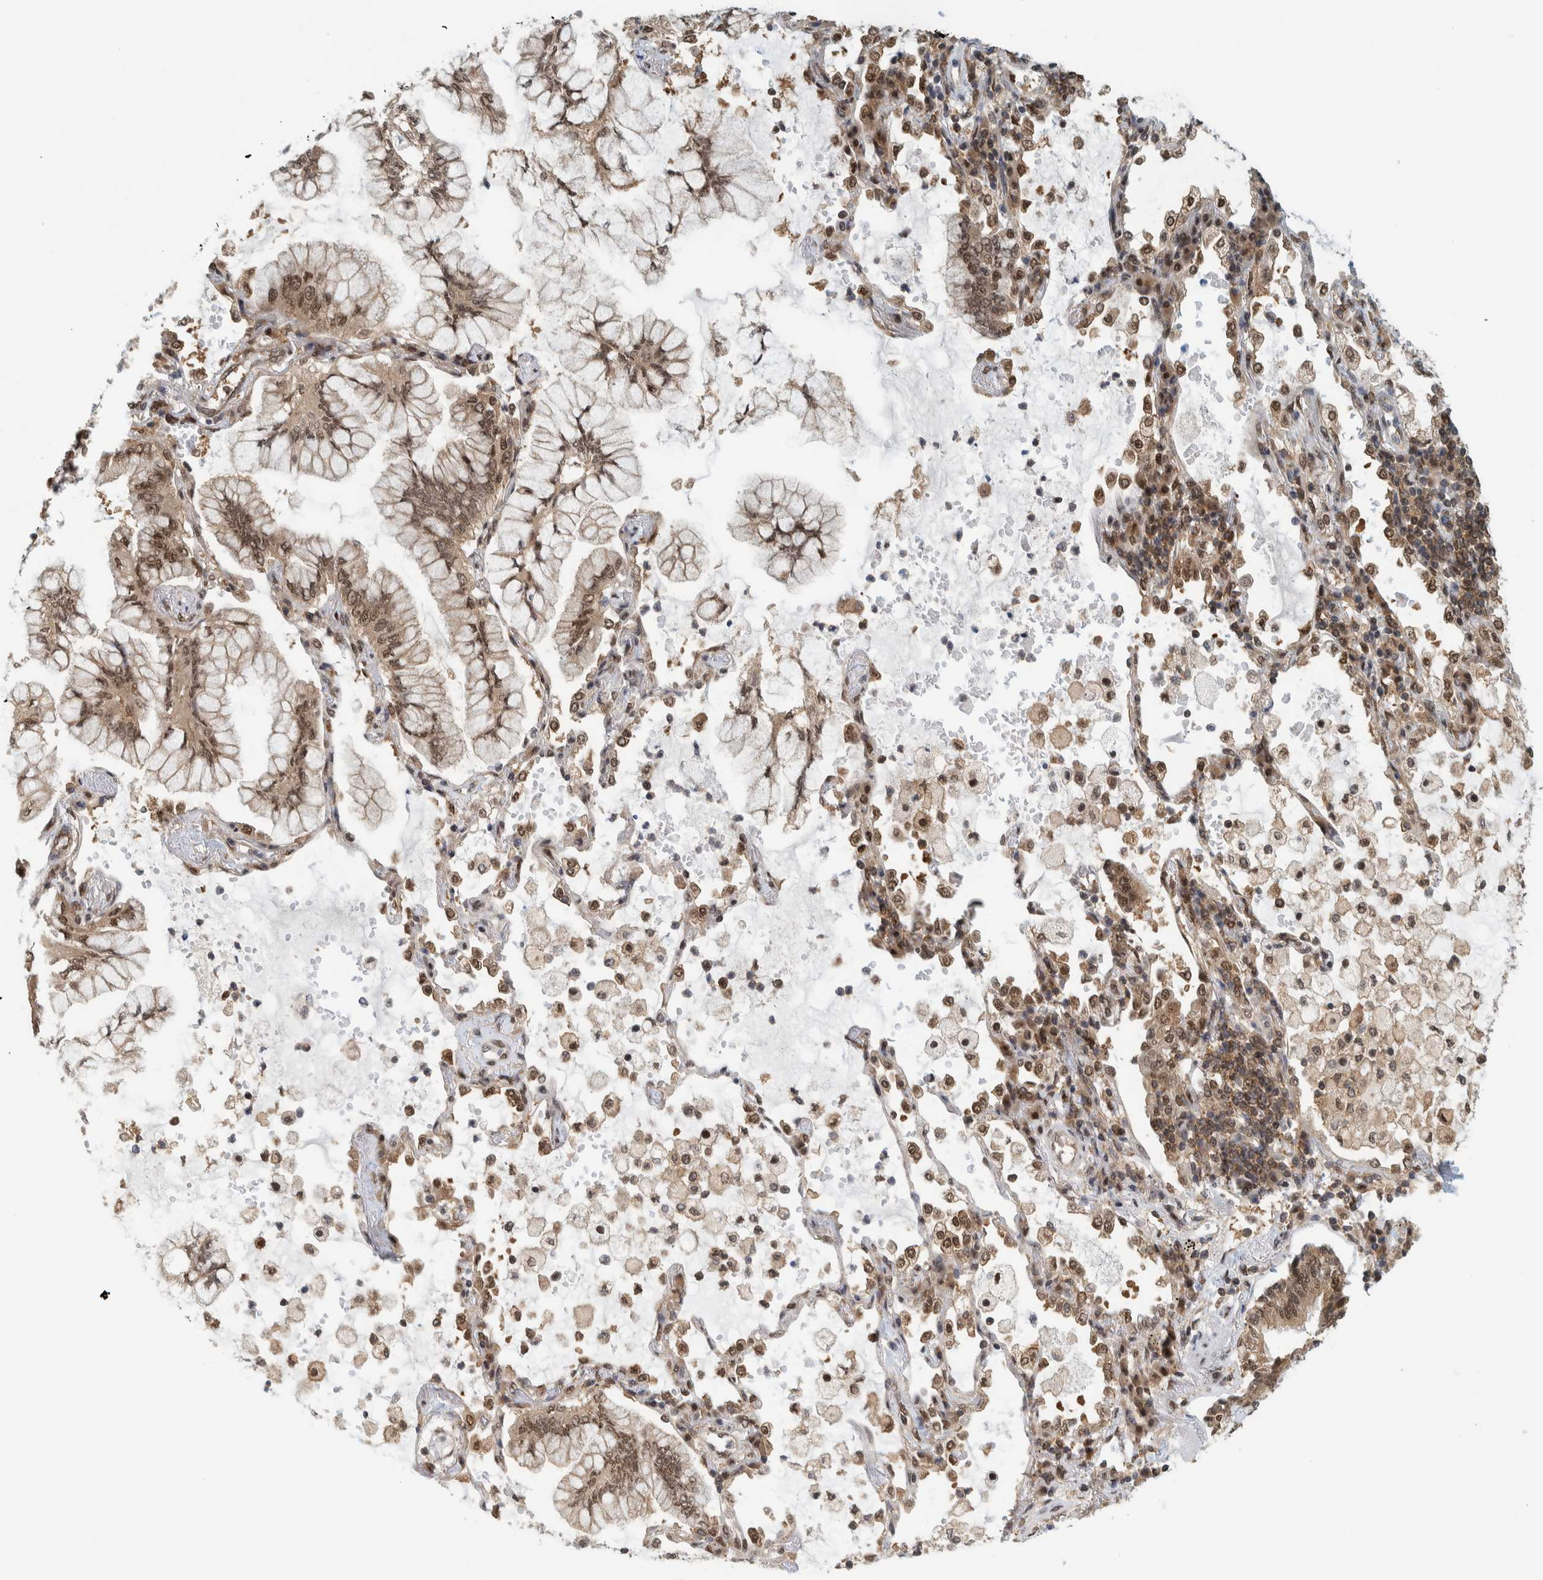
{"staining": {"intensity": "moderate", "quantity": ">75%", "location": "cytoplasmic/membranous,nuclear"}, "tissue": "lung cancer", "cell_type": "Tumor cells", "image_type": "cancer", "snomed": [{"axis": "morphology", "description": "Adenocarcinoma, NOS"}, {"axis": "topography", "description": "Lung"}], "caption": "Protein staining of lung cancer (adenocarcinoma) tissue shows moderate cytoplasmic/membranous and nuclear expression in approximately >75% of tumor cells.", "gene": "COPS3", "patient": {"sex": "female", "age": 70}}